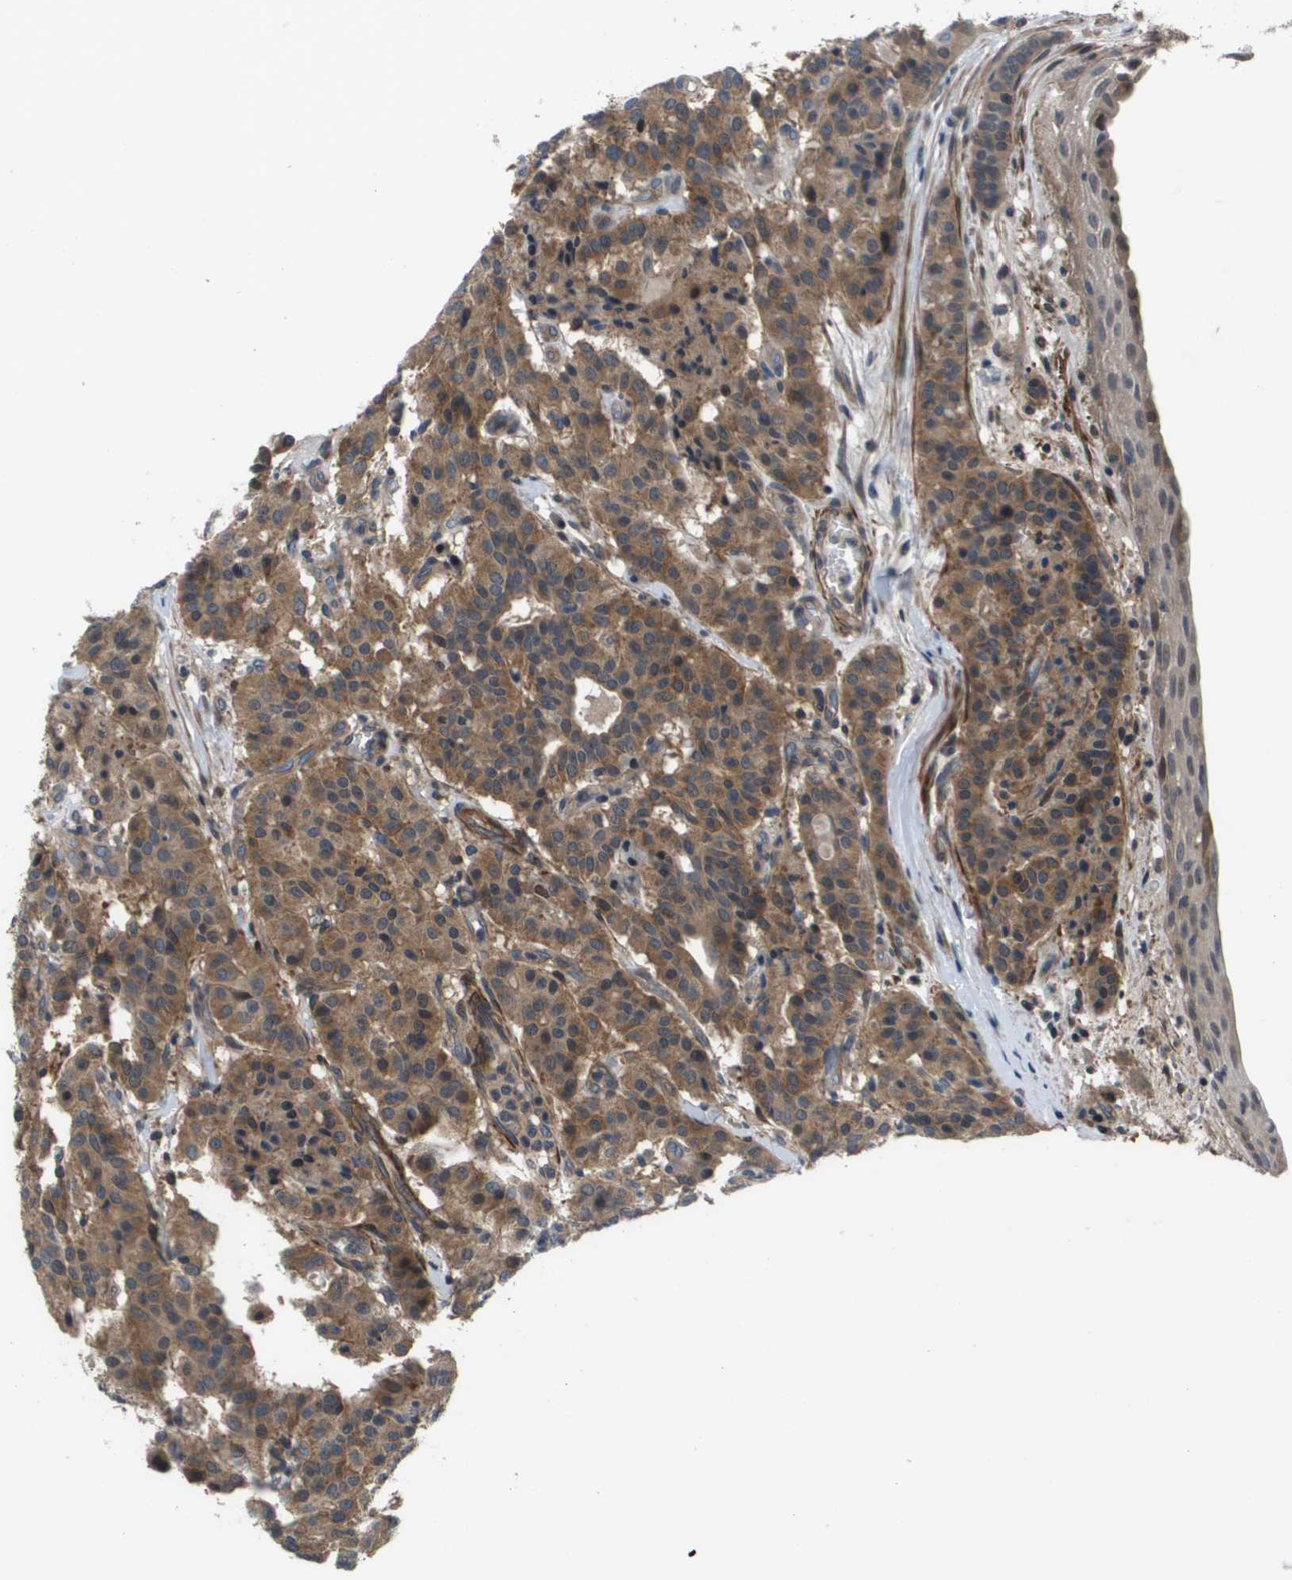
{"staining": {"intensity": "moderate", "quantity": ">75%", "location": "cytoplasmic/membranous"}, "tissue": "carcinoid", "cell_type": "Tumor cells", "image_type": "cancer", "snomed": [{"axis": "morphology", "description": "Carcinoid, malignant, NOS"}, {"axis": "topography", "description": "Lung"}], "caption": "Protein expression analysis of carcinoid demonstrates moderate cytoplasmic/membranous staining in approximately >75% of tumor cells.", "gene": "ENPP5", "patient": {"sex": "male", "age": 30}}